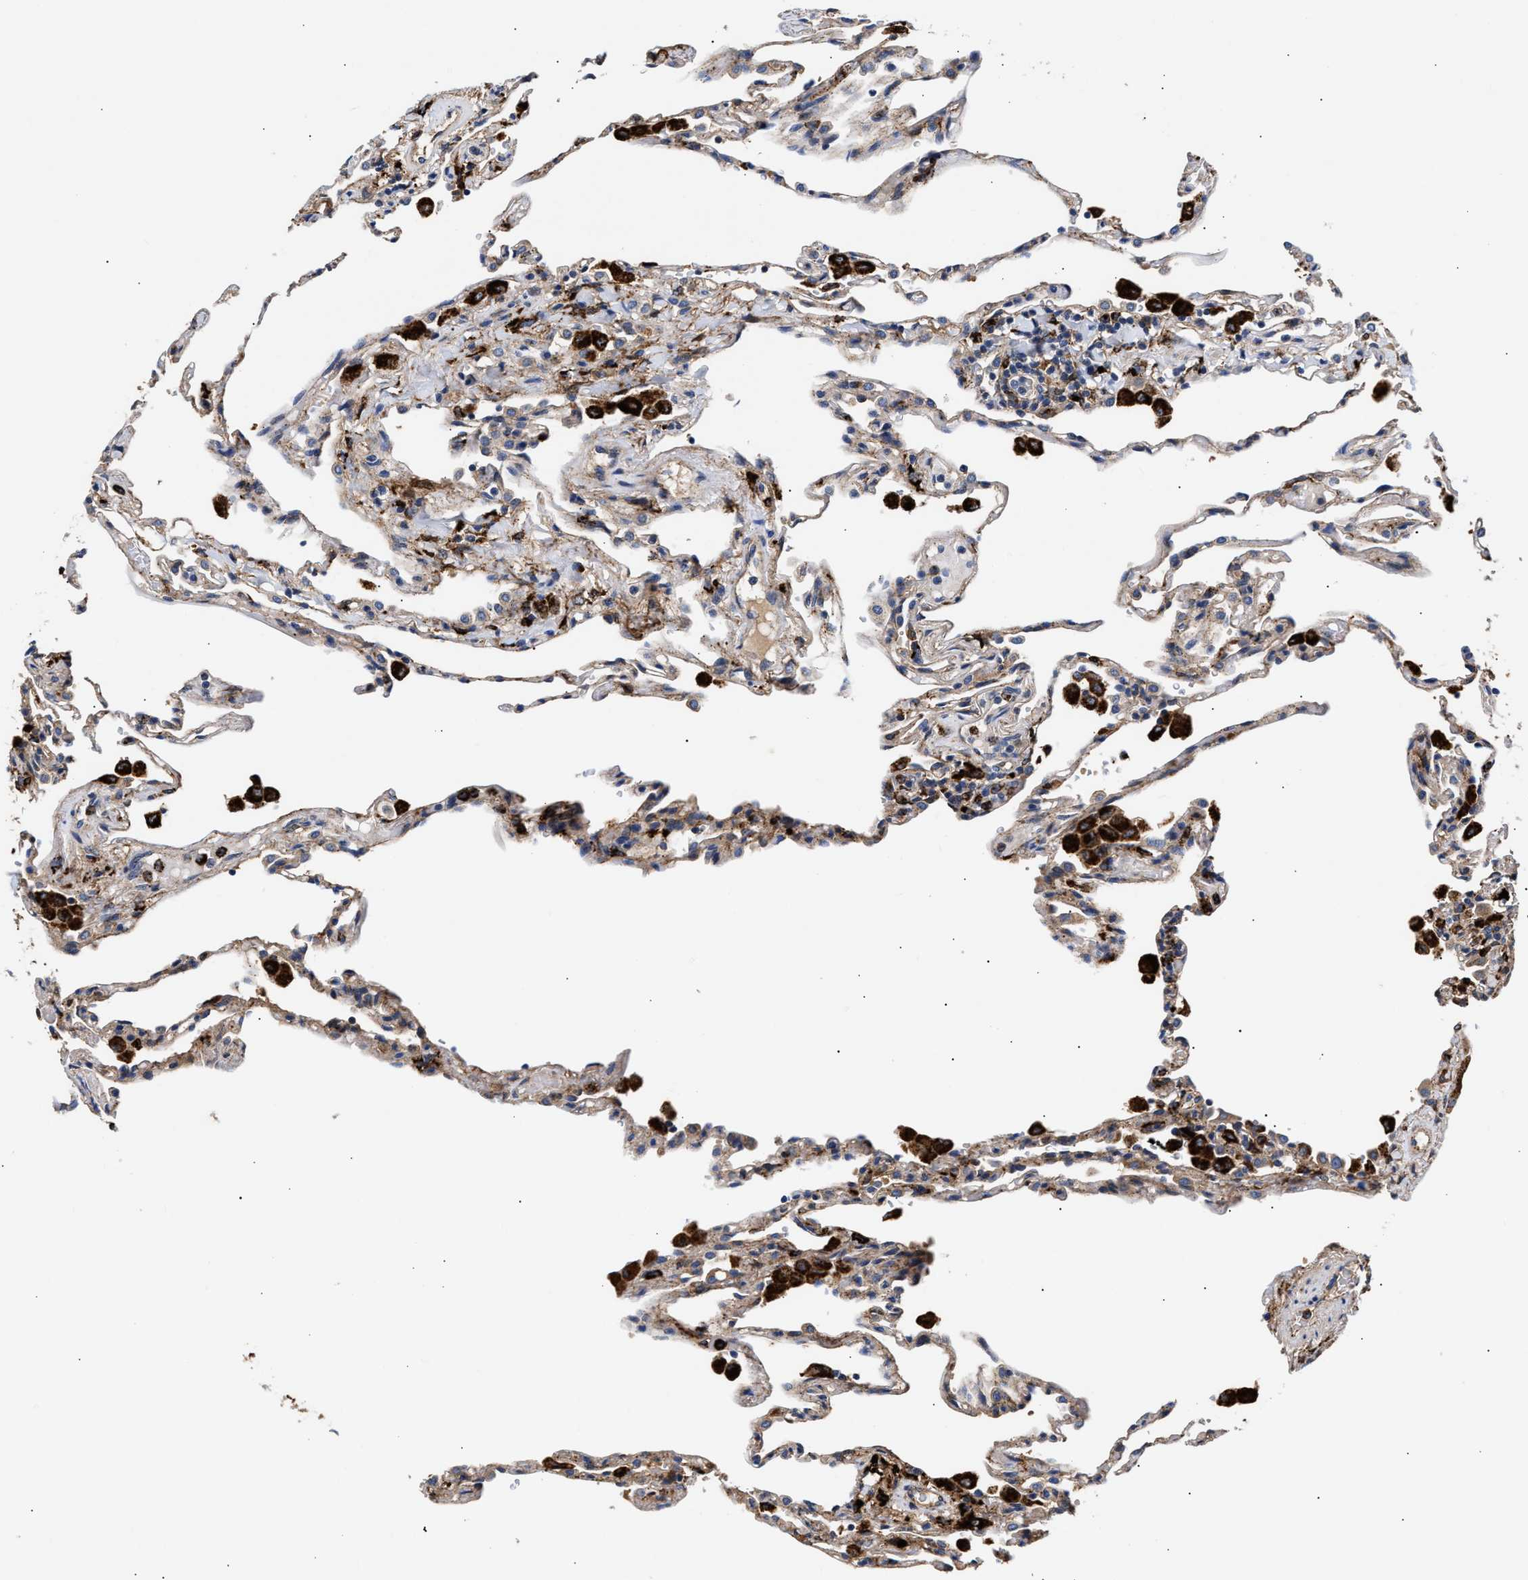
{"staining": {"intensity": "weak", "quantity": ">75%", "location": "cytoplasmic/membranous"}, "tissue": "lung", "cell_type": "Alveolar cells", "image_type": "normal", "snomed": [{"axis": "morphology", "description": "Normal tissue, NOS"}, {"axis": "topography", "description": "Lung"}], "caption": "Weak cytoplasmic/membranous protein expression is seen in approximately >75% of alveolar cells in lung. (DAB (3,3'-diaminobenzidine) IHC with brightfield microscopy, high magnification).", "gene": "CCDC146", "patient": {"sex": "male", "age": 59}}